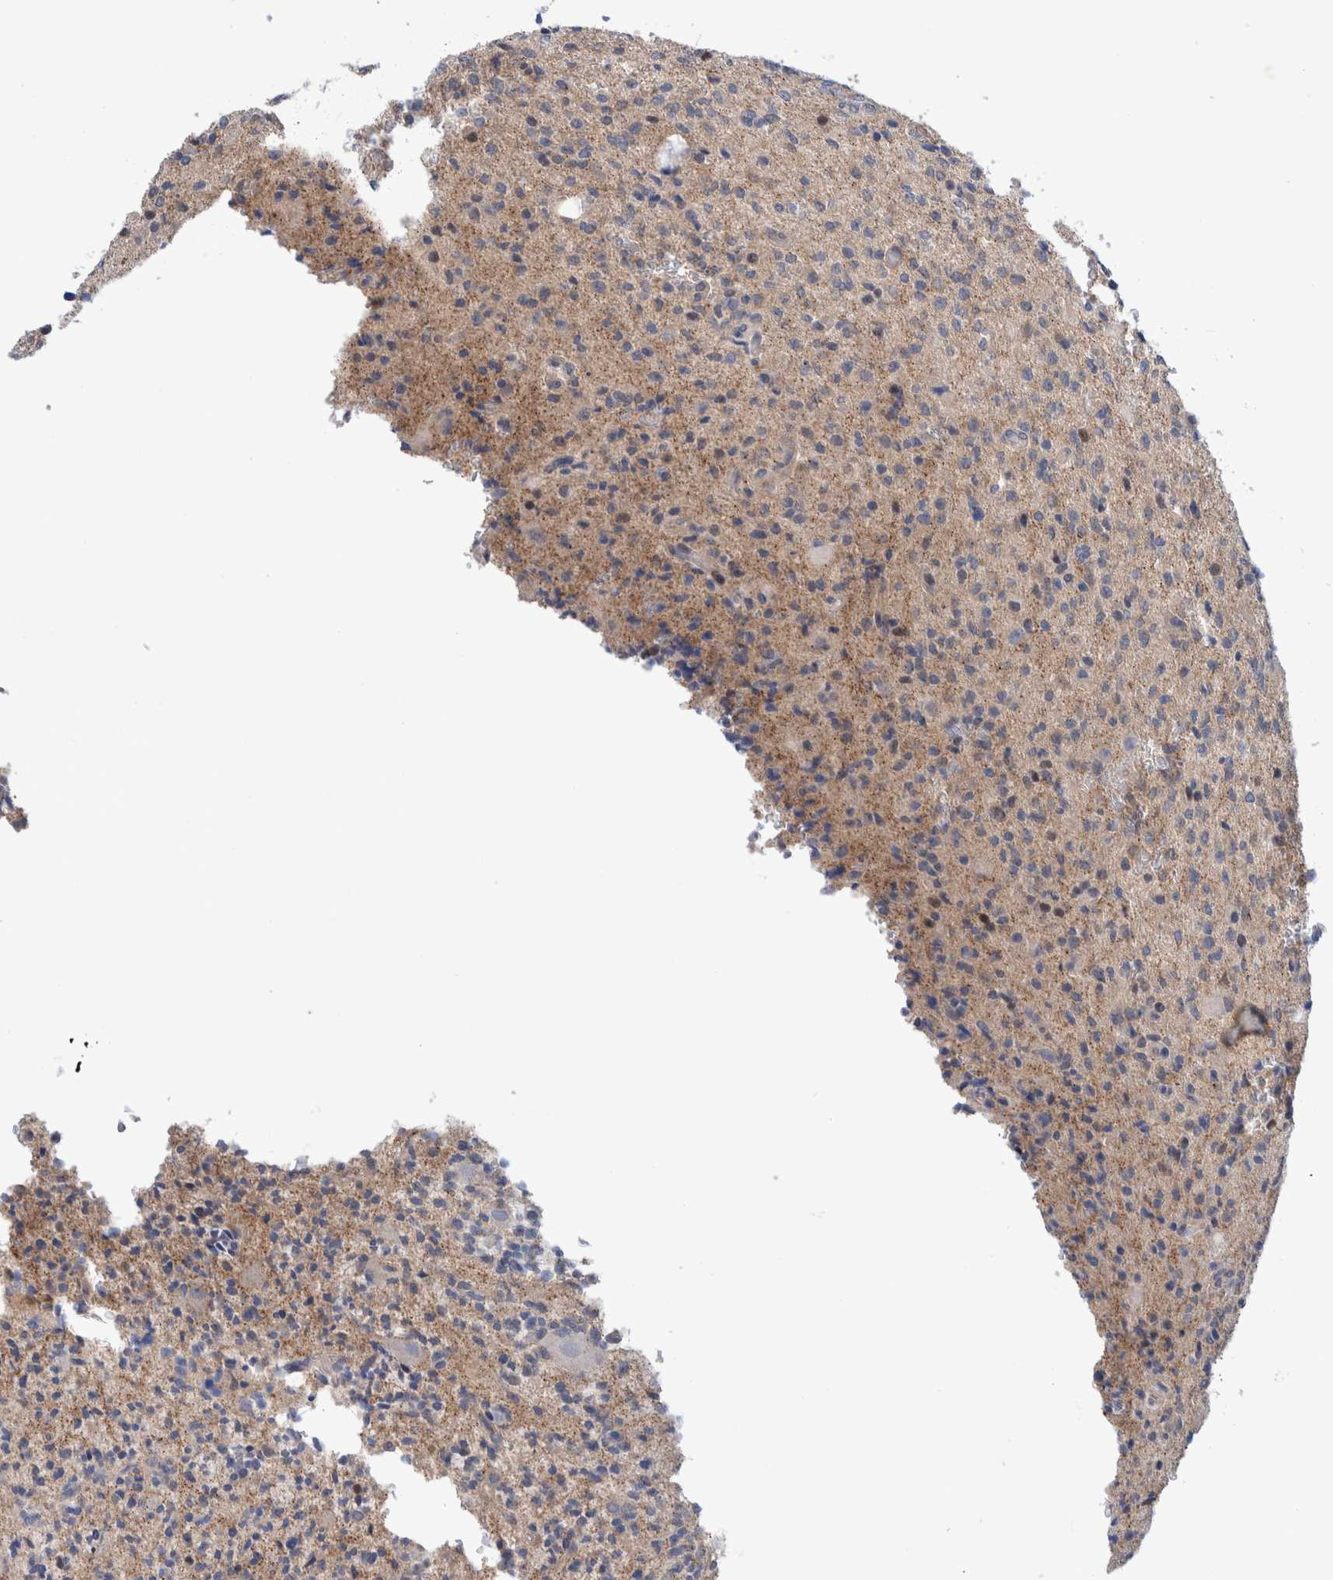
{"staining": {"intensity": "weak", "quantity": "<25%", "location": "cytoplasmic/membranous"}, "tissue": "glioma", "cell_type": "Tumor cells", "image_type": "cancer", "snomed": [{"axis": "morphology", "description": "Glioma, malignant, High grade"}, {"axis": "topography", "description": "Brain"}], "caption": "High magnification brightfield microscopy of malignant high-grade glioma stained with DAB (brown) and counterstained with hematoxylin (blue): tumor cells show no significant staining.", "gene": "PFAS", "patient": {"sex": "male", "age": 34}}